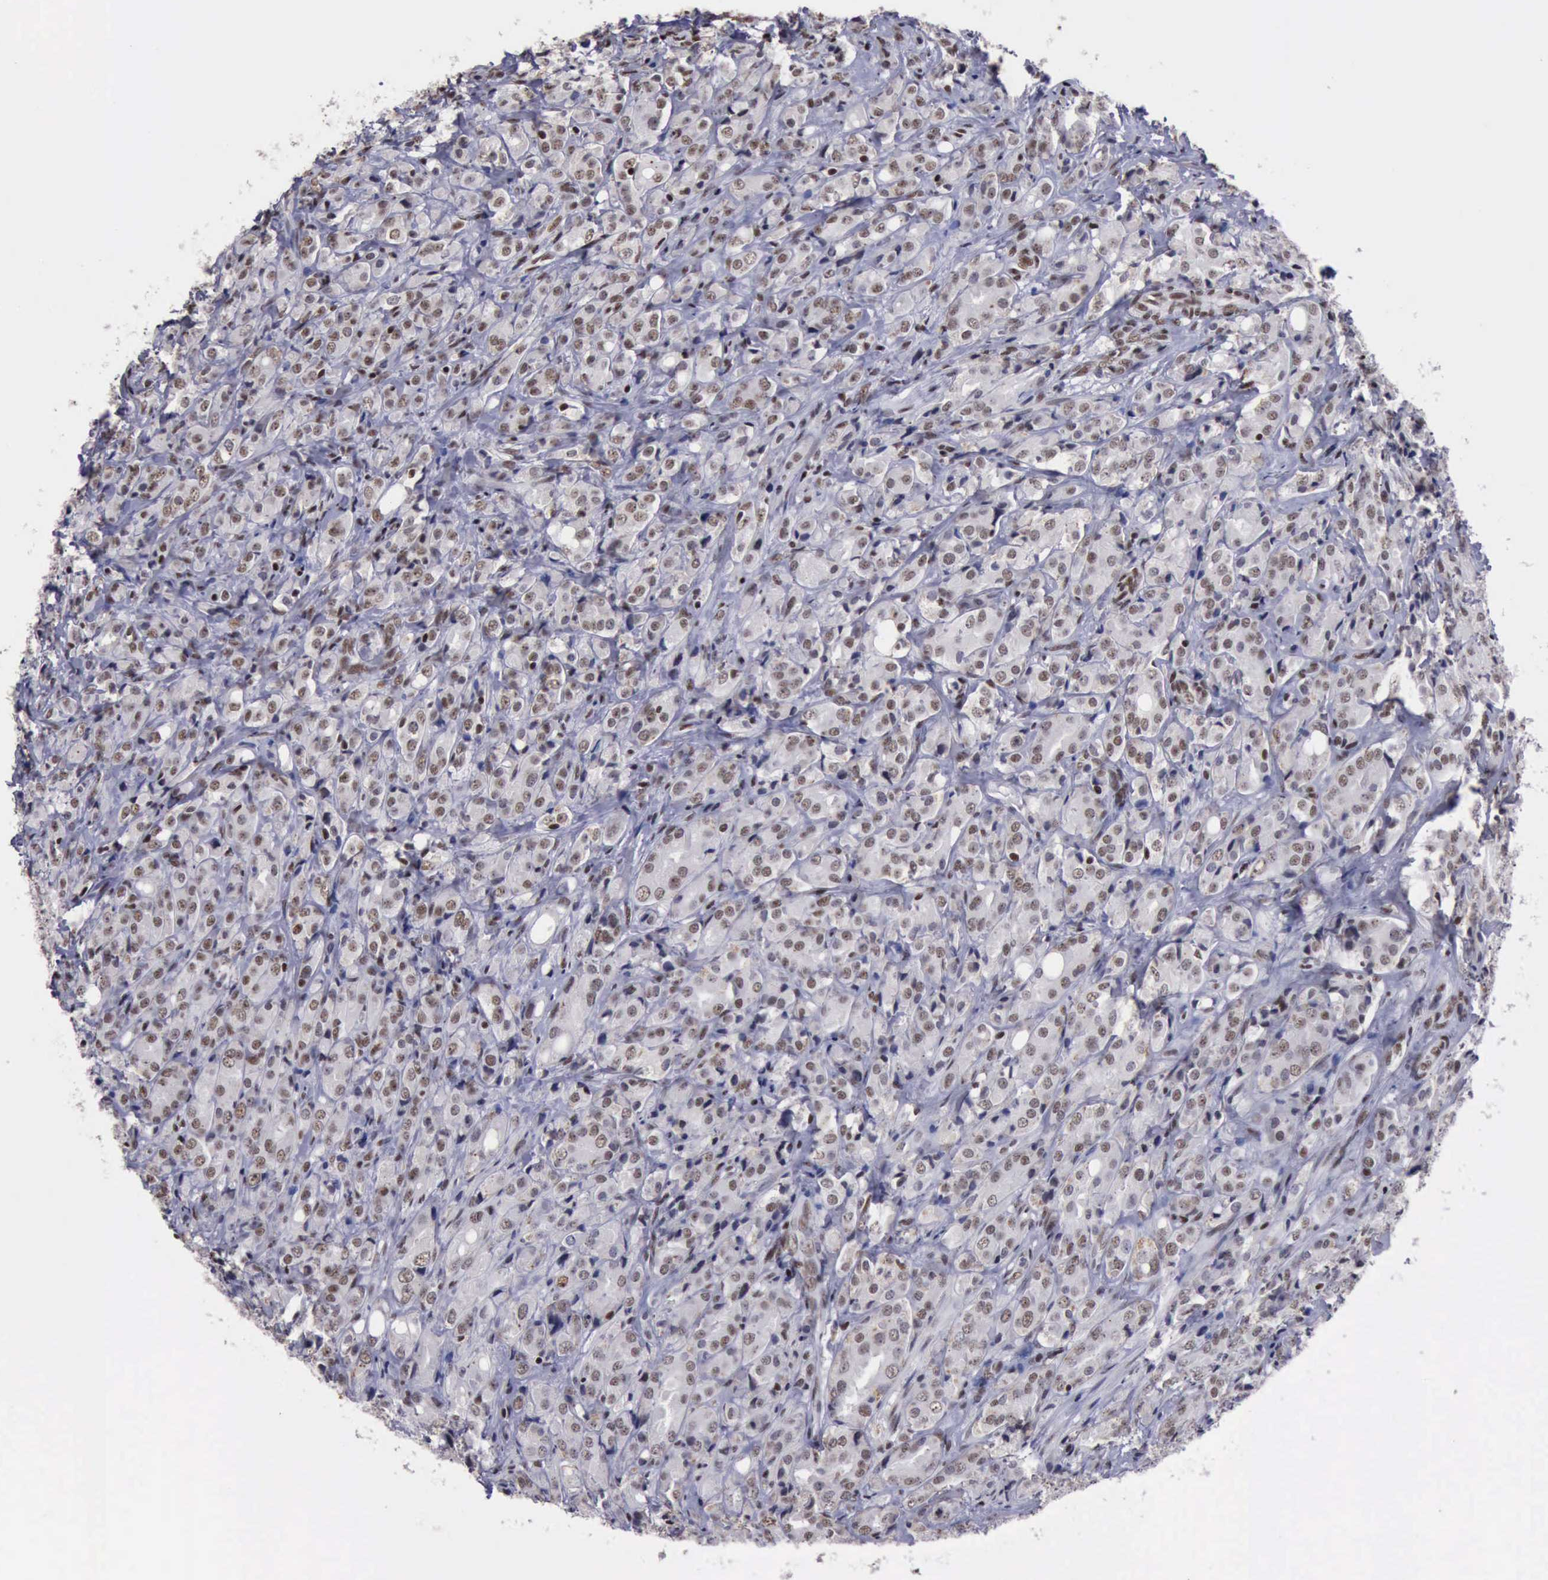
{"staining": {"intensity": "weak", "quantity": "25%-75%", "location": "nuclear"}, "tissue": "prostate cancer", "cell_type": "Tumor cells", "image_type": "cancer", "snomed": [{"axis": "morphology", "description": "Adenocarcinoma, High grade"}, {"axis": "topography", "description": "Prostate"}], "caption": "DAB (3,3'-diaminobenzidine) immunohistochemical staining of human prostate adenocarcinoma (high-grade) demonstrates weak nuclear protein positivity in about 25%-75% of tumor cells. (DAB (3,3'-diaminobenzidine) = brown stain, brightfield microscopy at high magnification).", "gene": "YY1", "patient": {"sex": "male", "age": 68}}